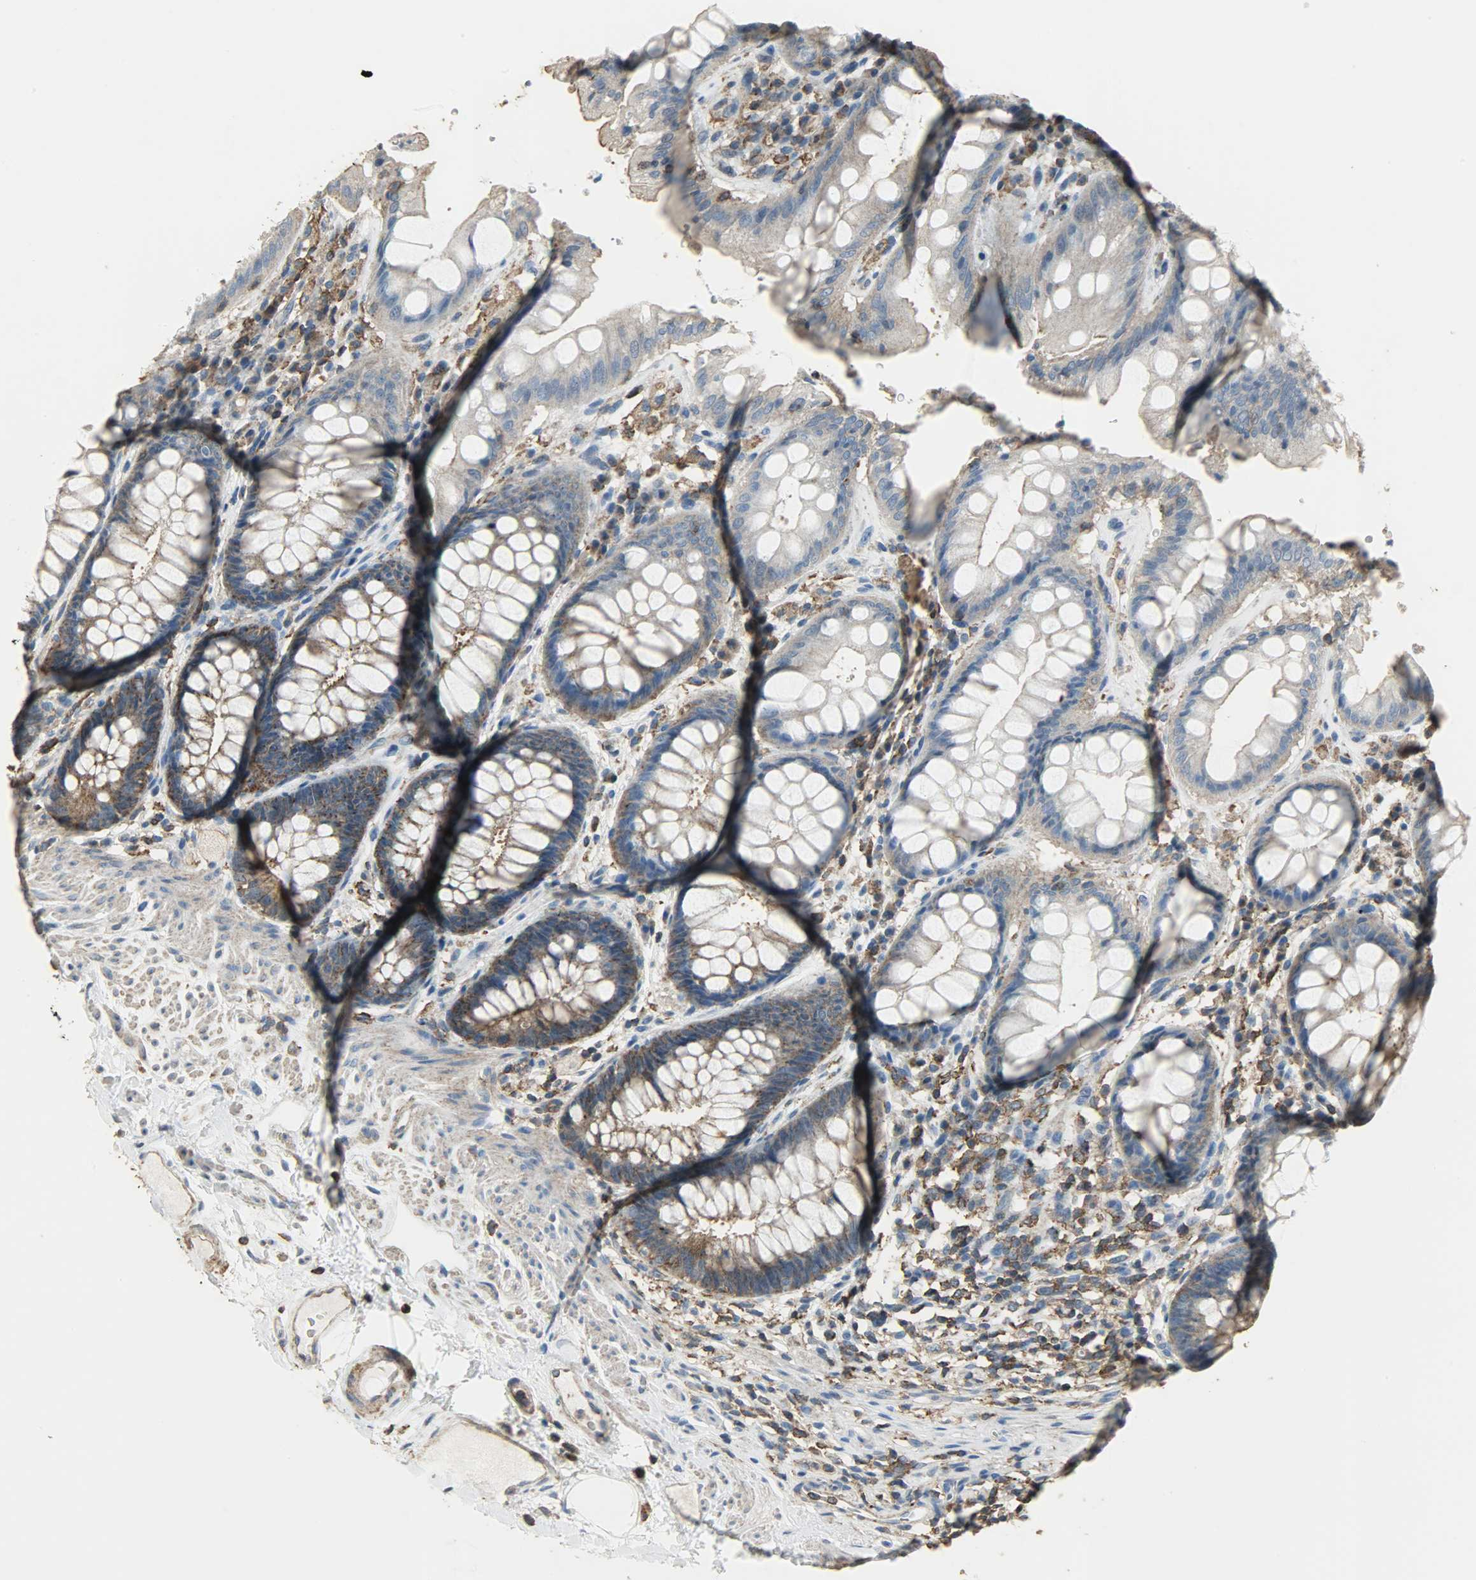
{"staining": {"intensity": "moderate", "quantity": ">75%", "location": "cytoplasmic/membranous"}, "tissue": "rectum", "cell_type": "Glandular cells", "image_type": "normal", "snomed": [{"axis": "morphology", "description": "Normal tissue, NOS"}, {"axis": "topography", "description": "Rectum"}], "caption": "Immunohistochemical staining of unremarkable rectum shows medium levels of moderate cytoplasmic/membranous expression in approximately >75% of glandular cells. (brown staining indicates protein expression, while blue staining denotes nuclei).", "gene": "DNAJA4", "patient": {"sex": "female", "age": 46}}